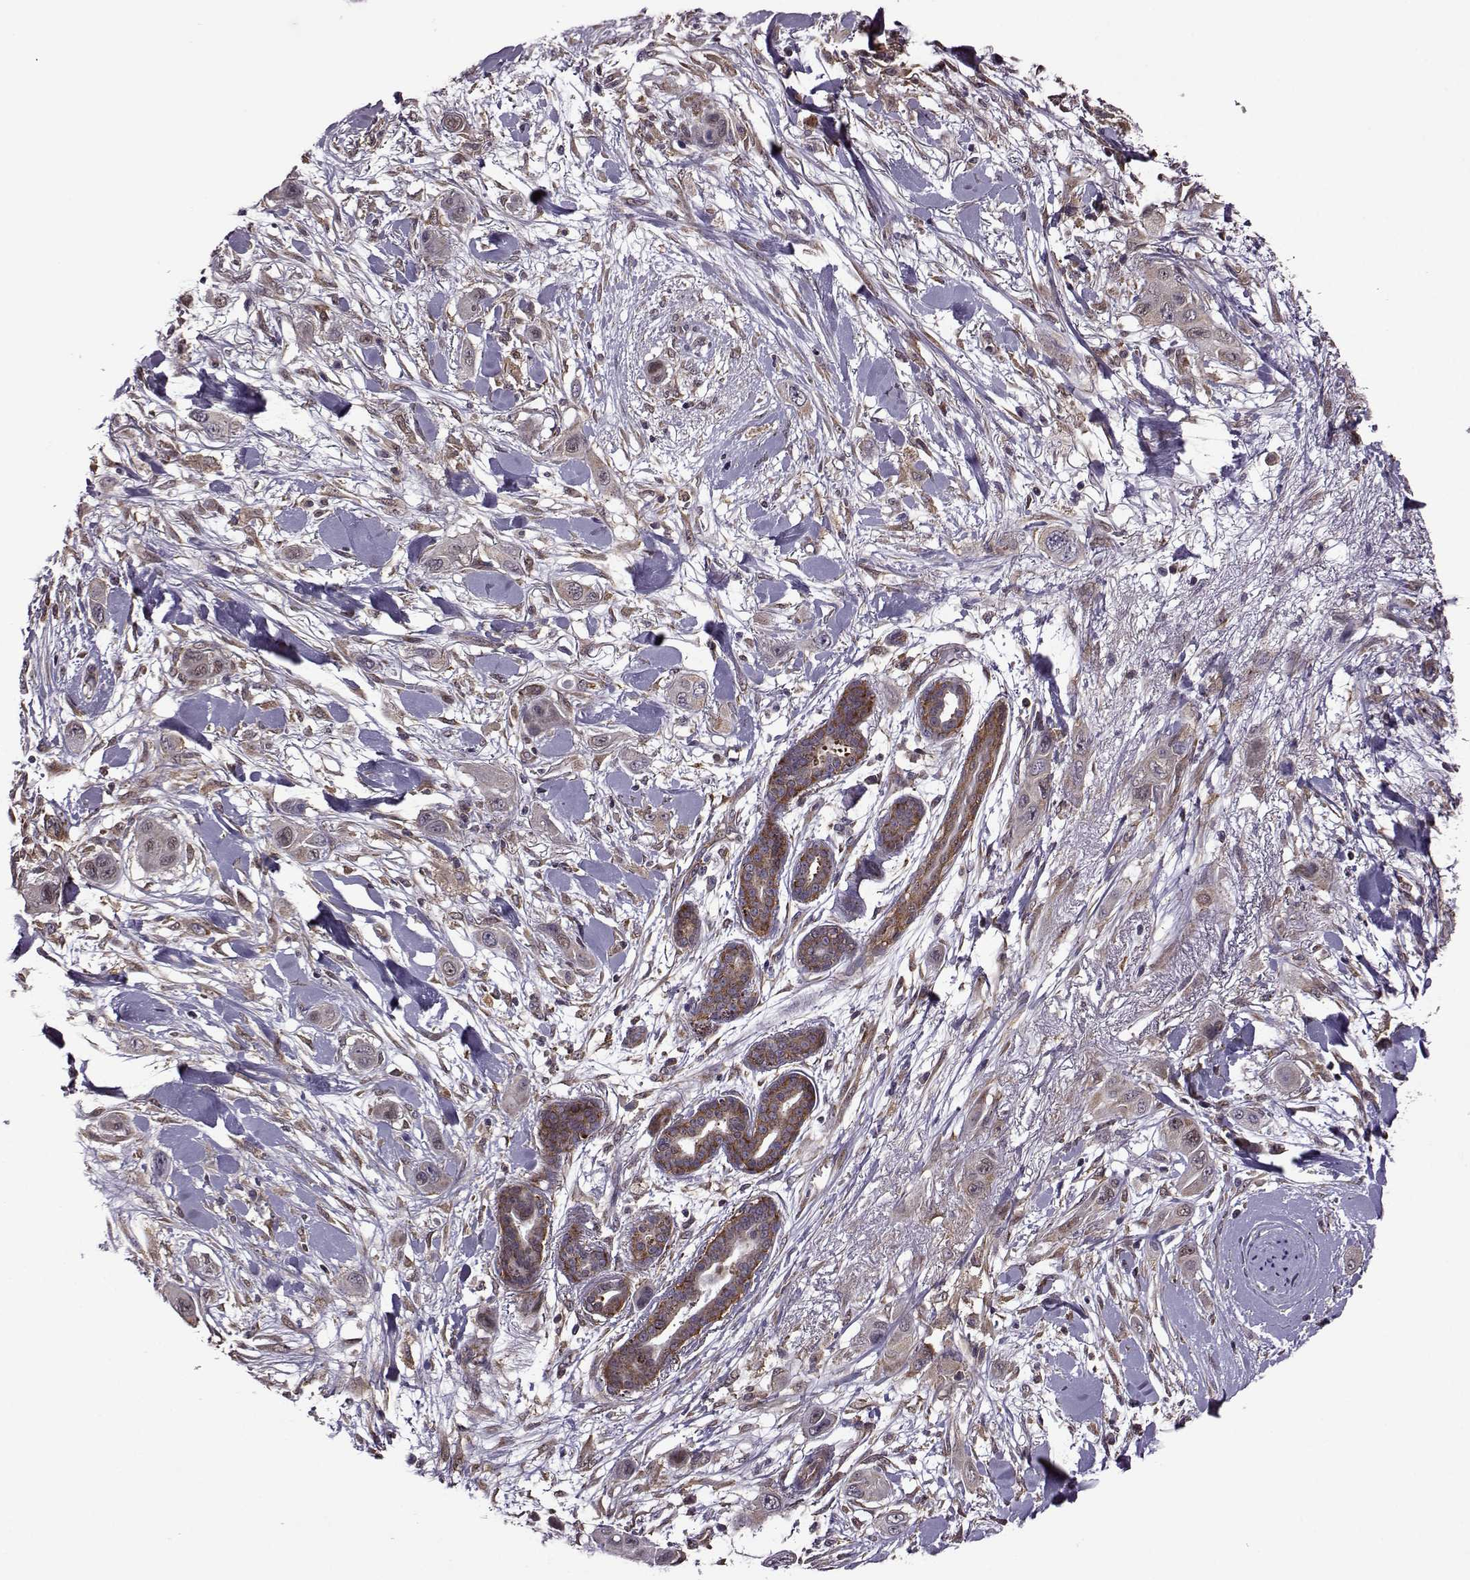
{"staining": {"intensity": "weak", "quantity": ">75%", "location": "cytoplasmic/membranous"}, "tissue": "skin cancer", "cell_type": "Tumor cells", "image_type": "cancer", "snomed": [{"axis": "morphology", "description": "Squamous cell carcinoma, NOS"}, {"axis": "topography", "description": "Skin"}], "caption": "An image of skin squamous cell carcinoma stained for a protein shows weak cytoplasmic/membranous brown staining in tumor cells.", "gene": "URI1", "patient": {"sex": "male", "age": 79}}